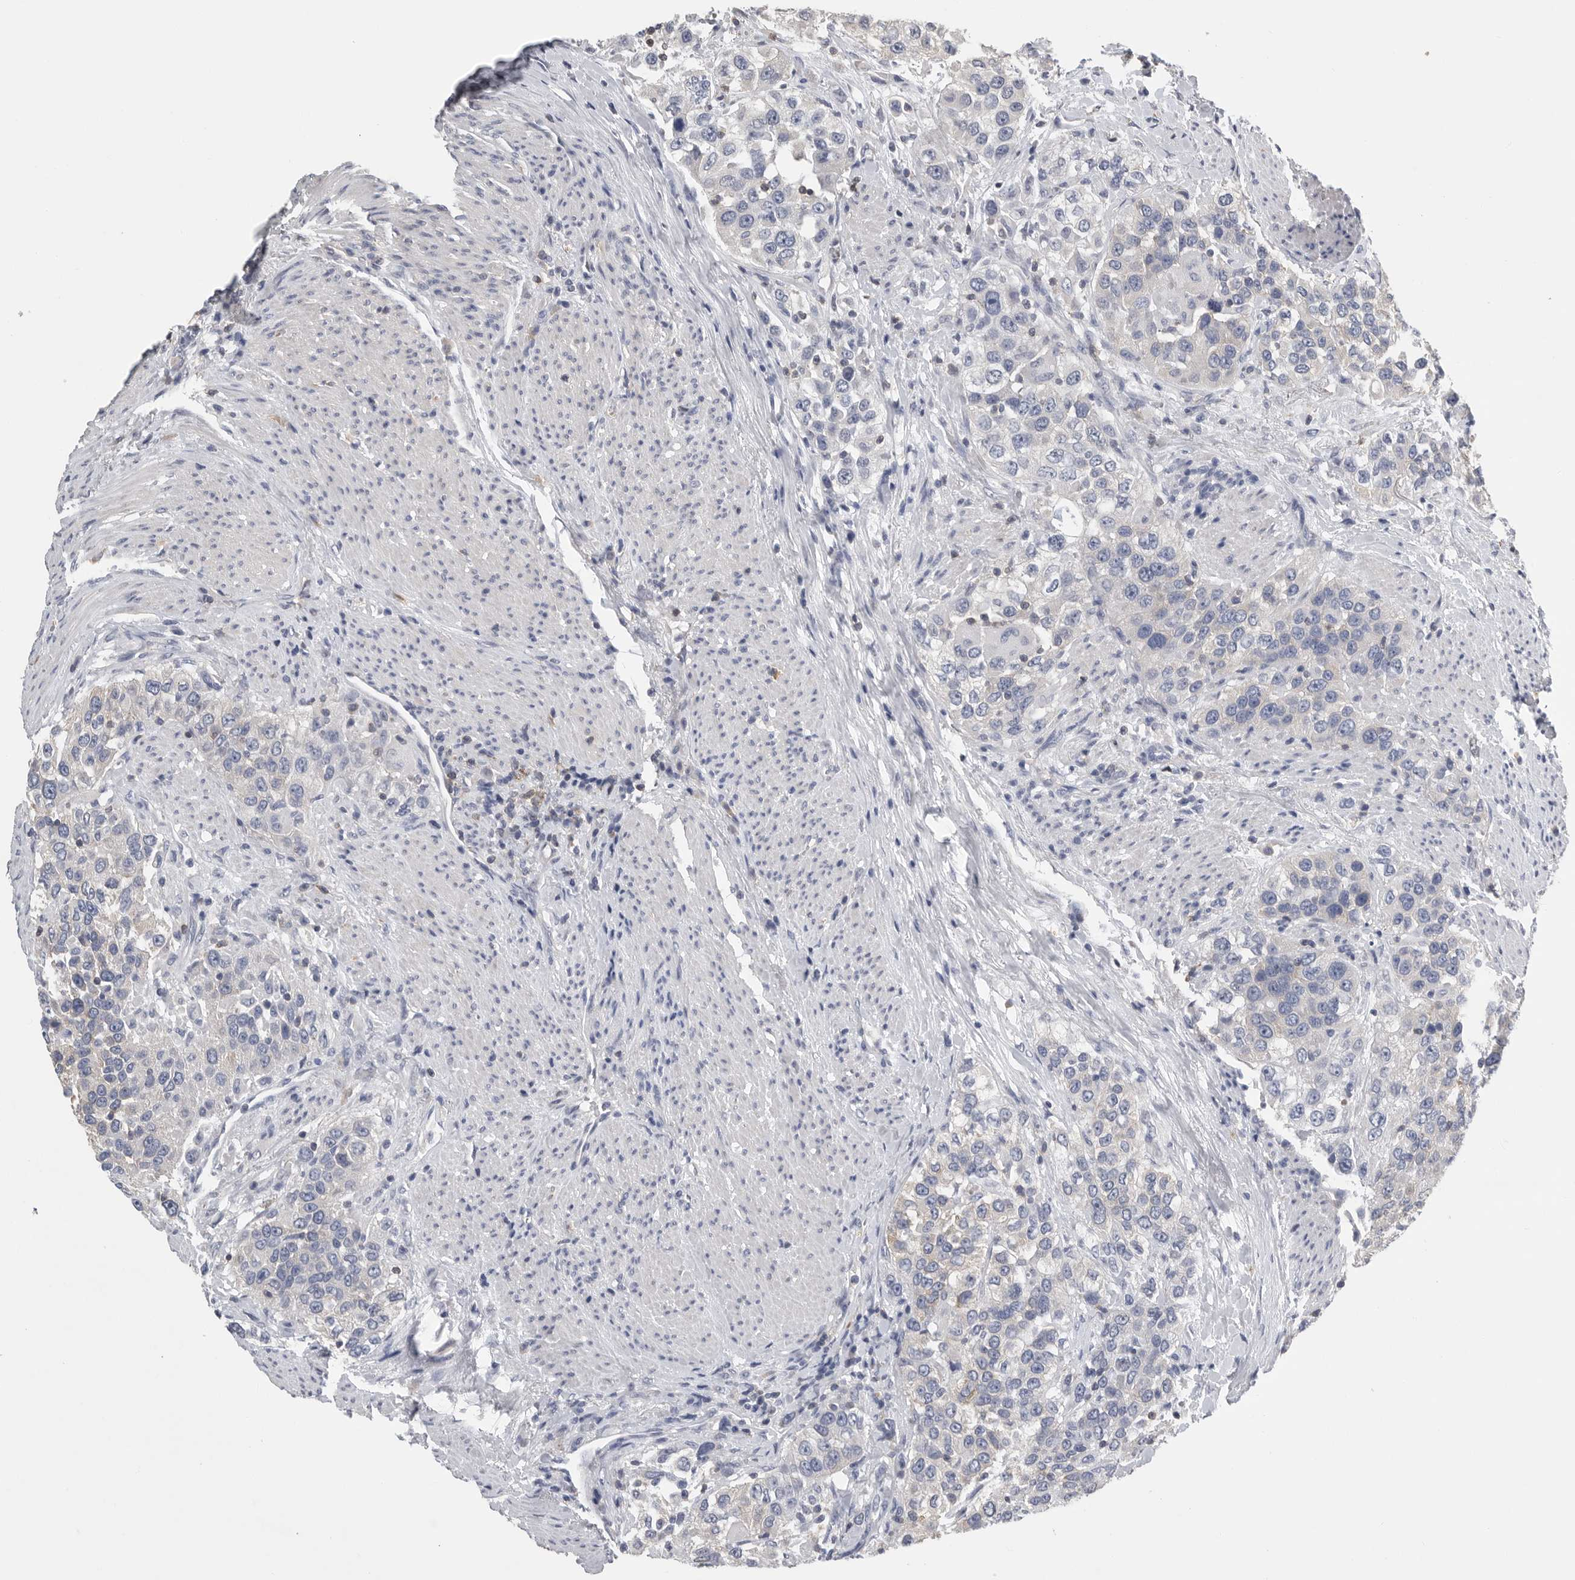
{"staining": {"intensity": "negative", "quantity": "none", "location": "none"}, "tissue": "urothelial cancer", "cell_type": "Tumor cells", "image_type": "cancer", "snomed": [{"axis": "morphology", "description": "Urothelial carcinoma, High grade"}, {"axis": "topography", "description": "Urinary bladder"}], "caption": "Tumor cells show no significant positivity in urothelial cancer. (Immunohistochemistry, brightfield microscopy, high magnification).", "gene": "PDCD4", "patient": {"sex": "female", "age": 80}}